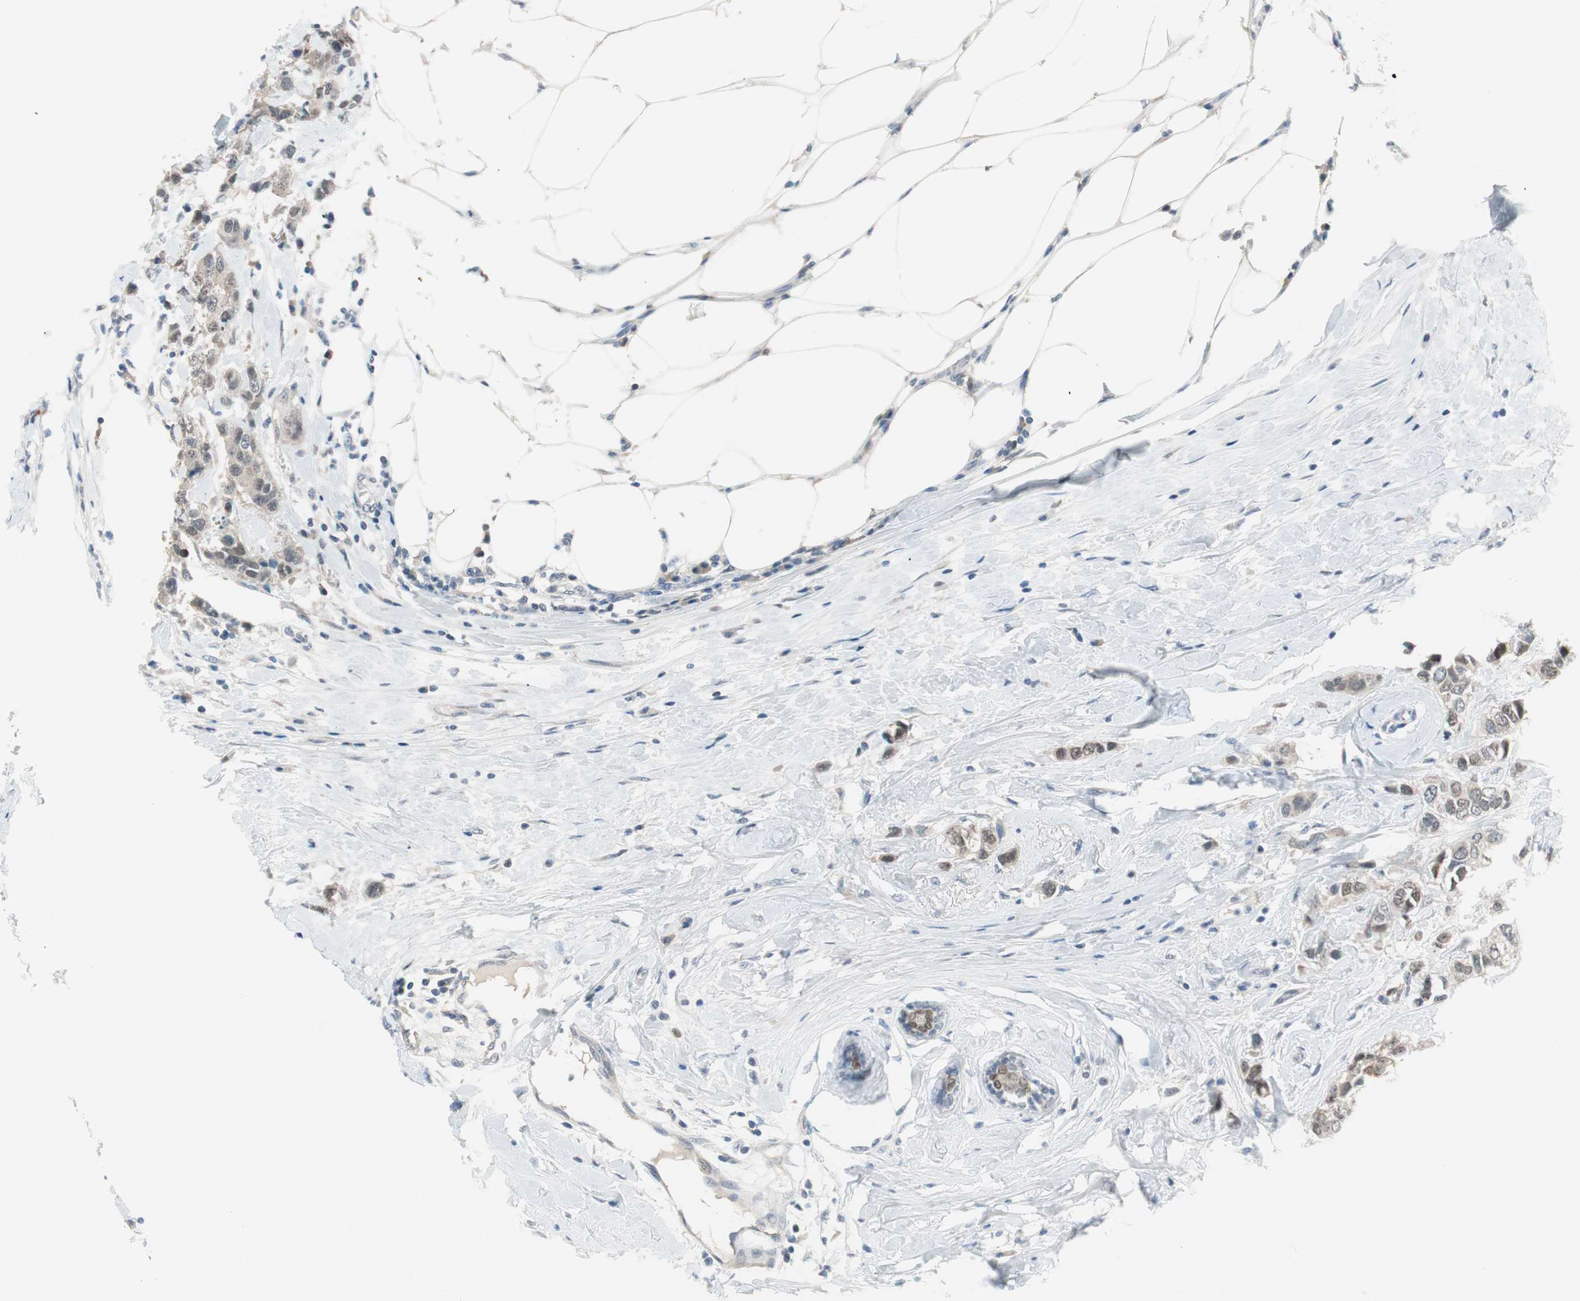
{"staining": {"intensity": "weak", "quantity": "<25%", "location": "cytoplasmic/membranous"}, "tissue": "breast cancer", "cell_type": "Tumor cells", "image_type": "cancer", "snomed": [{"axis": "morphology", "description": "Duct carcinoma"}, {"axis": "topography", "description": "Breast"}], "caption": "This is an immunohistochemistry (IHC) histopathology image of human breast cancer. There is no expression in tumor cells.", "gene": "GRHL1", "patient": {"sex": "female", "age": 50}}